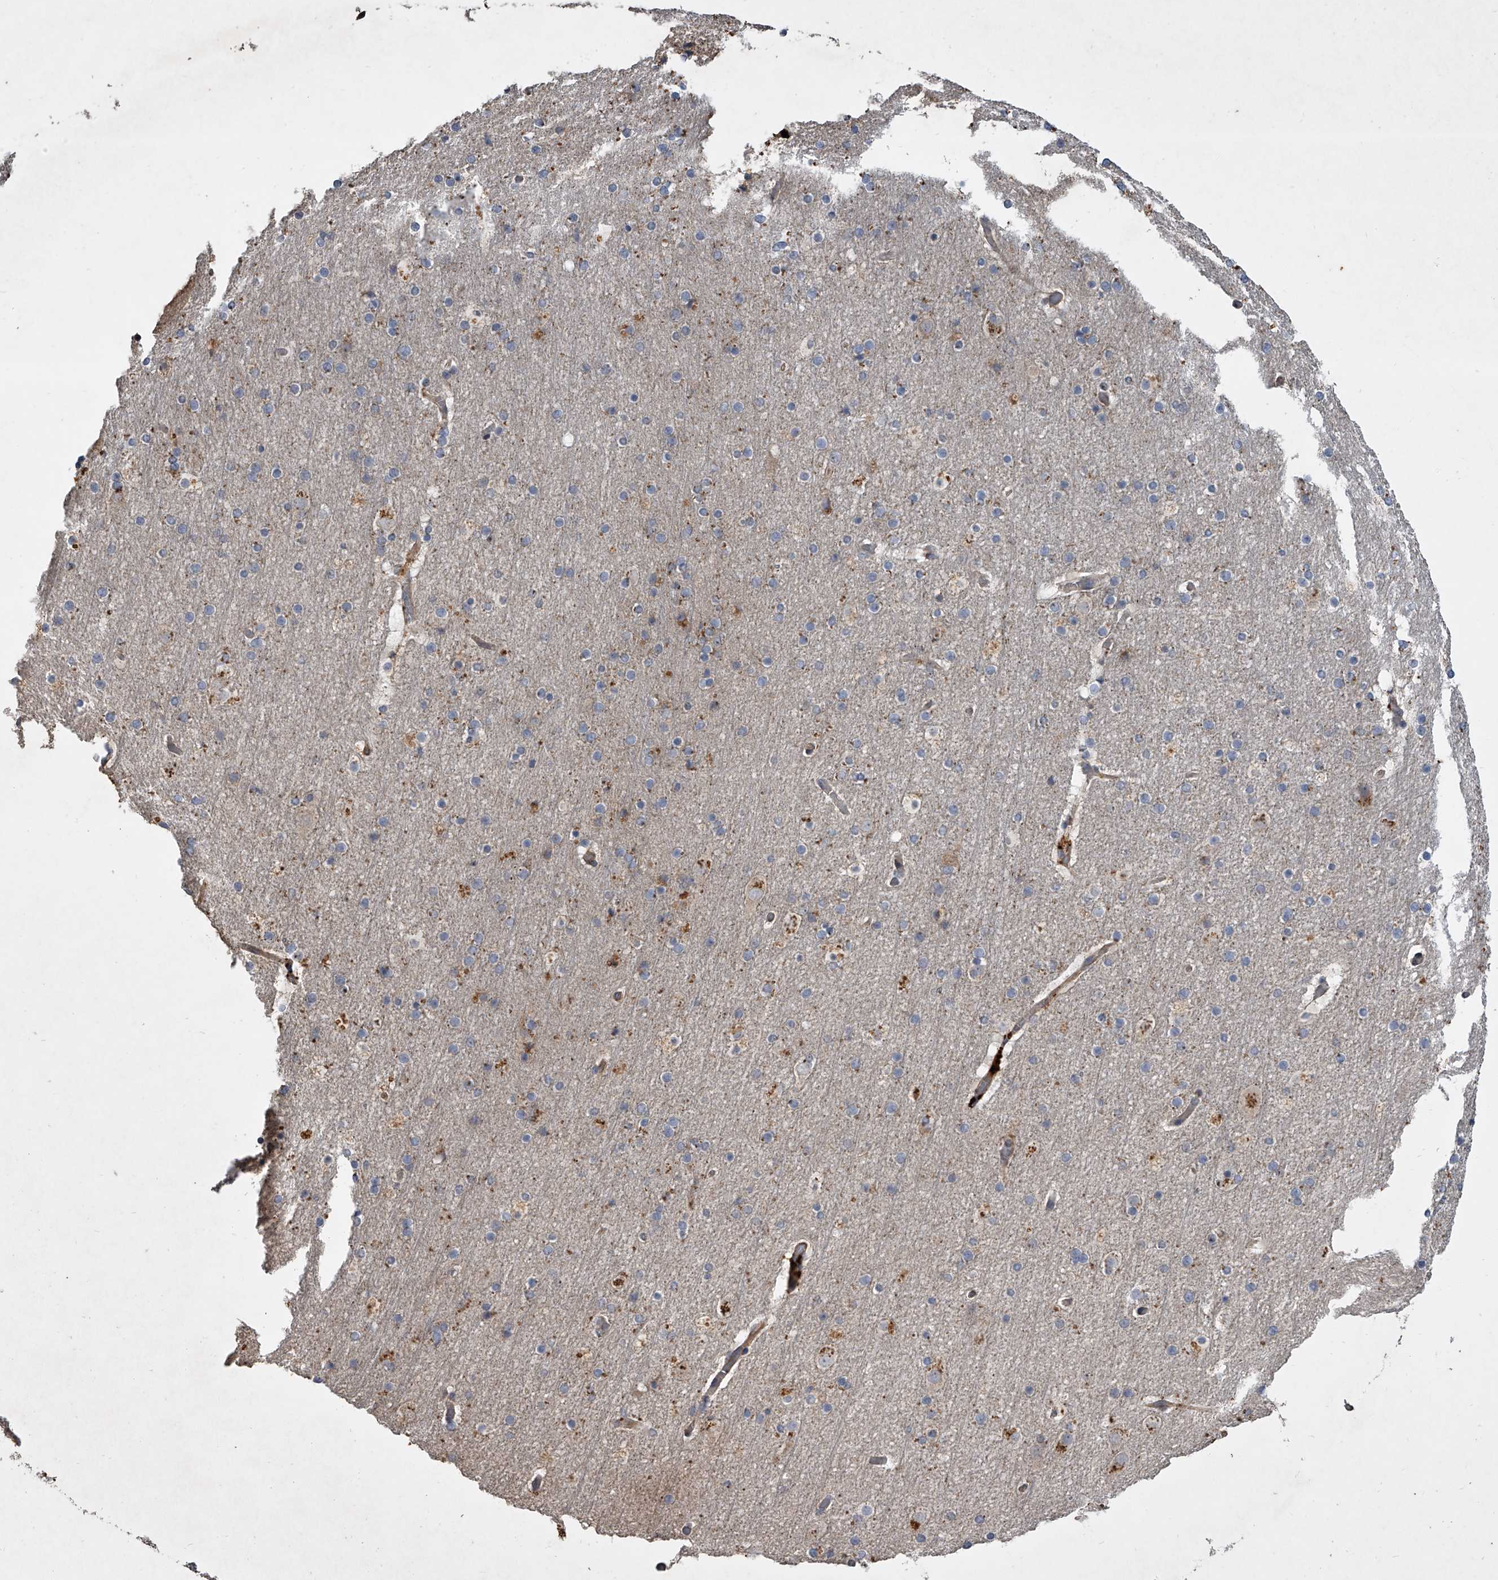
{"staining": {"intensity": "weak", "quantity": ">75%", "location": "cytoplasmic/membranous"}, "tissue": "cerebral cortex", "cell_type": "Endothelial cells", "image_type": "normal", "snomed": [{"axis": "morphology", "description": "Normal tissue, NOS"}, {"axis": "topography", "description": "Cerebral cortex"}], "caption": "Endothelial cells reveal low levels of weak cytoplasmic/membranous staining in approximately >75% of cells in normal cerebral cortex.", "gene": "DOCK9", "patient": {"sex": "male", "age": 57}}